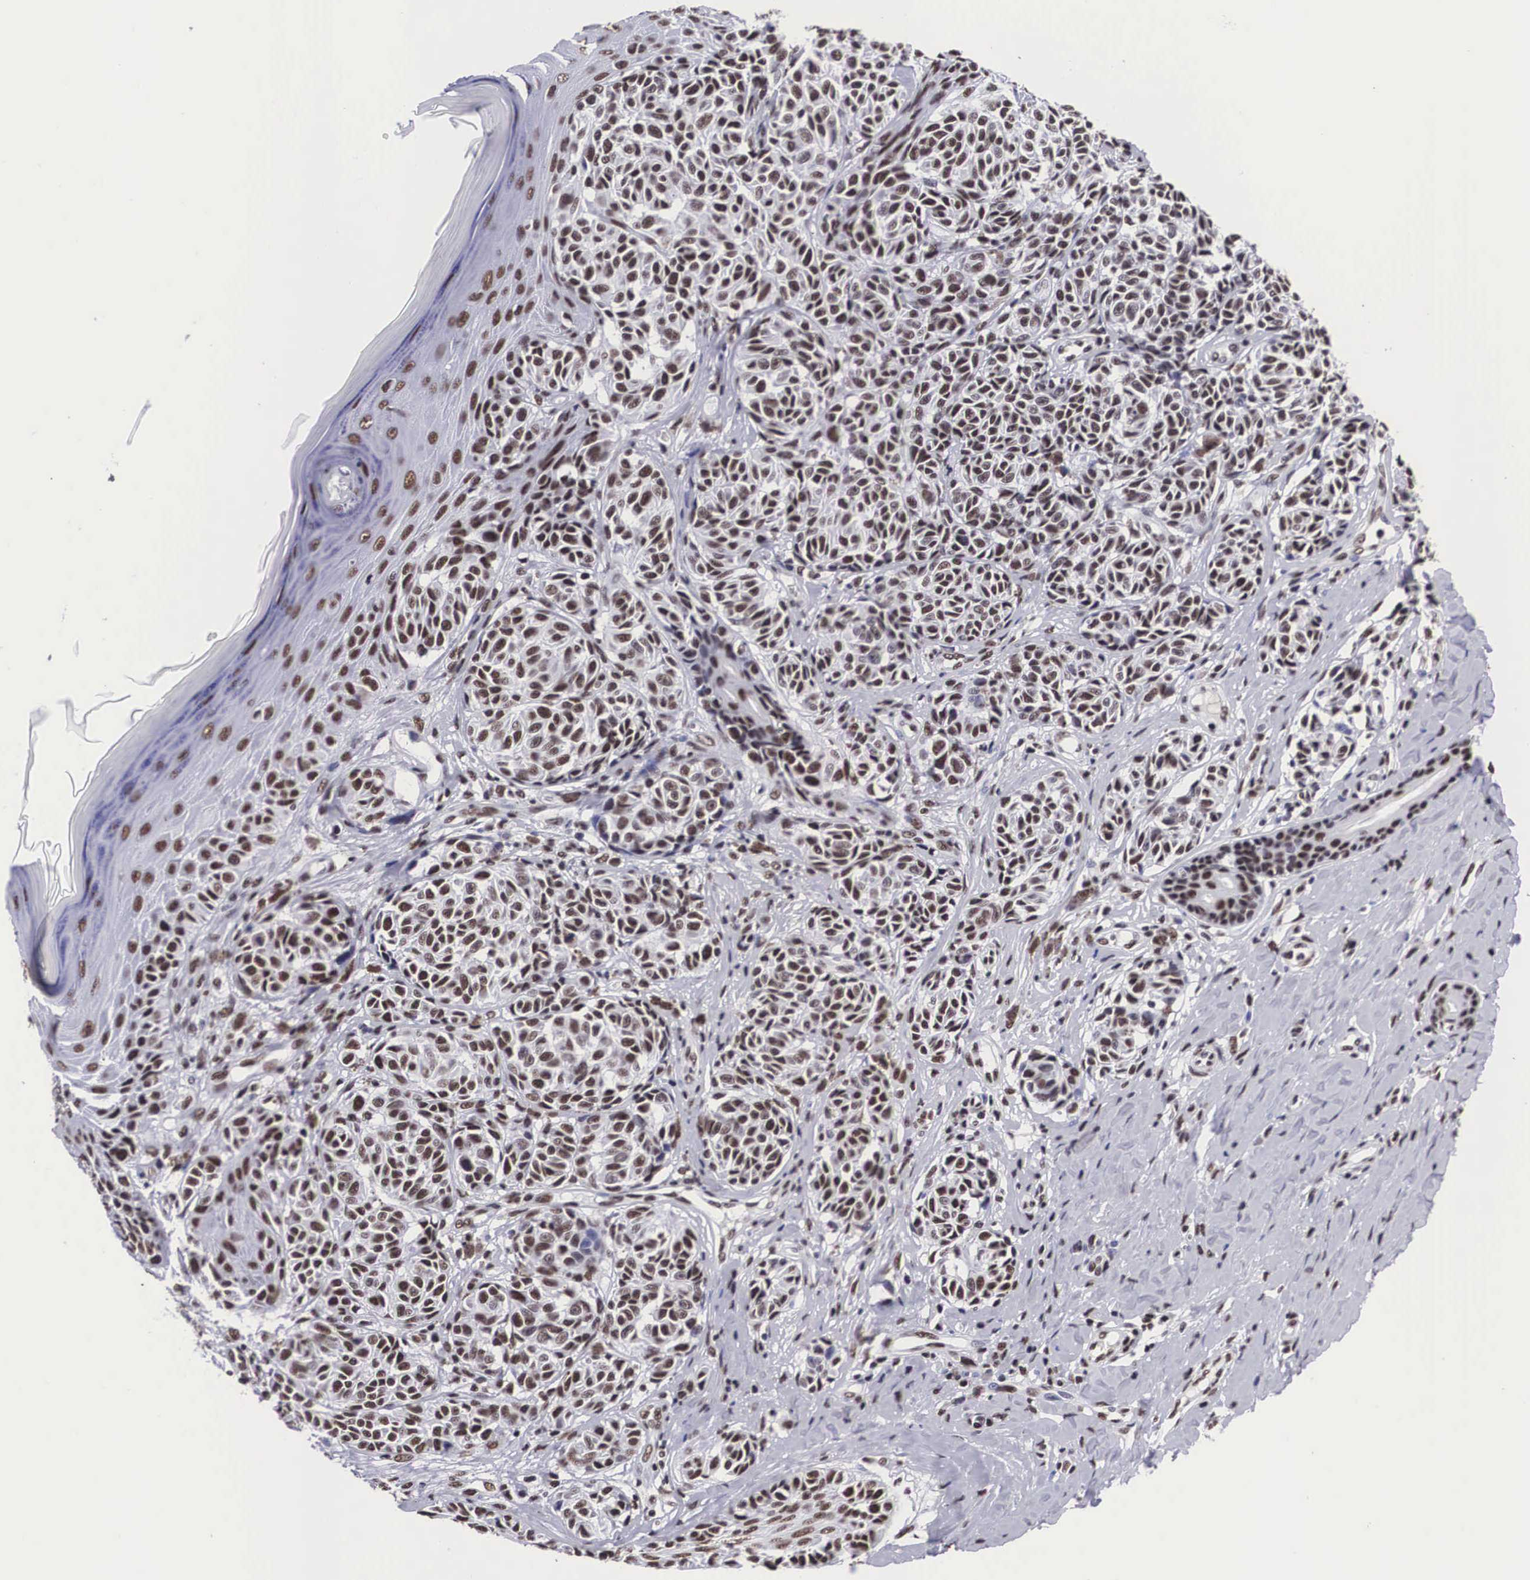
{"staining": {"intensity": "moderate", "quantity": ">75%", "location": "nuclear"}, "tissue": "melanoma", "cell_type": "Tumor cells", "image_type": "cancer", "snomed": [{"axis": "morphology", "description": "Malignant melanoma, NOS"}, {"axis": "topography", "description": "Skin"}], "caption": "Immunohistochemical staining of human malignant melanoma displays medium levels of moderate nuclear protein positivity in approximately >75% of tumor cells.", "gene": "SF3A1", "patient": {"sex": "male", "age": 49}}